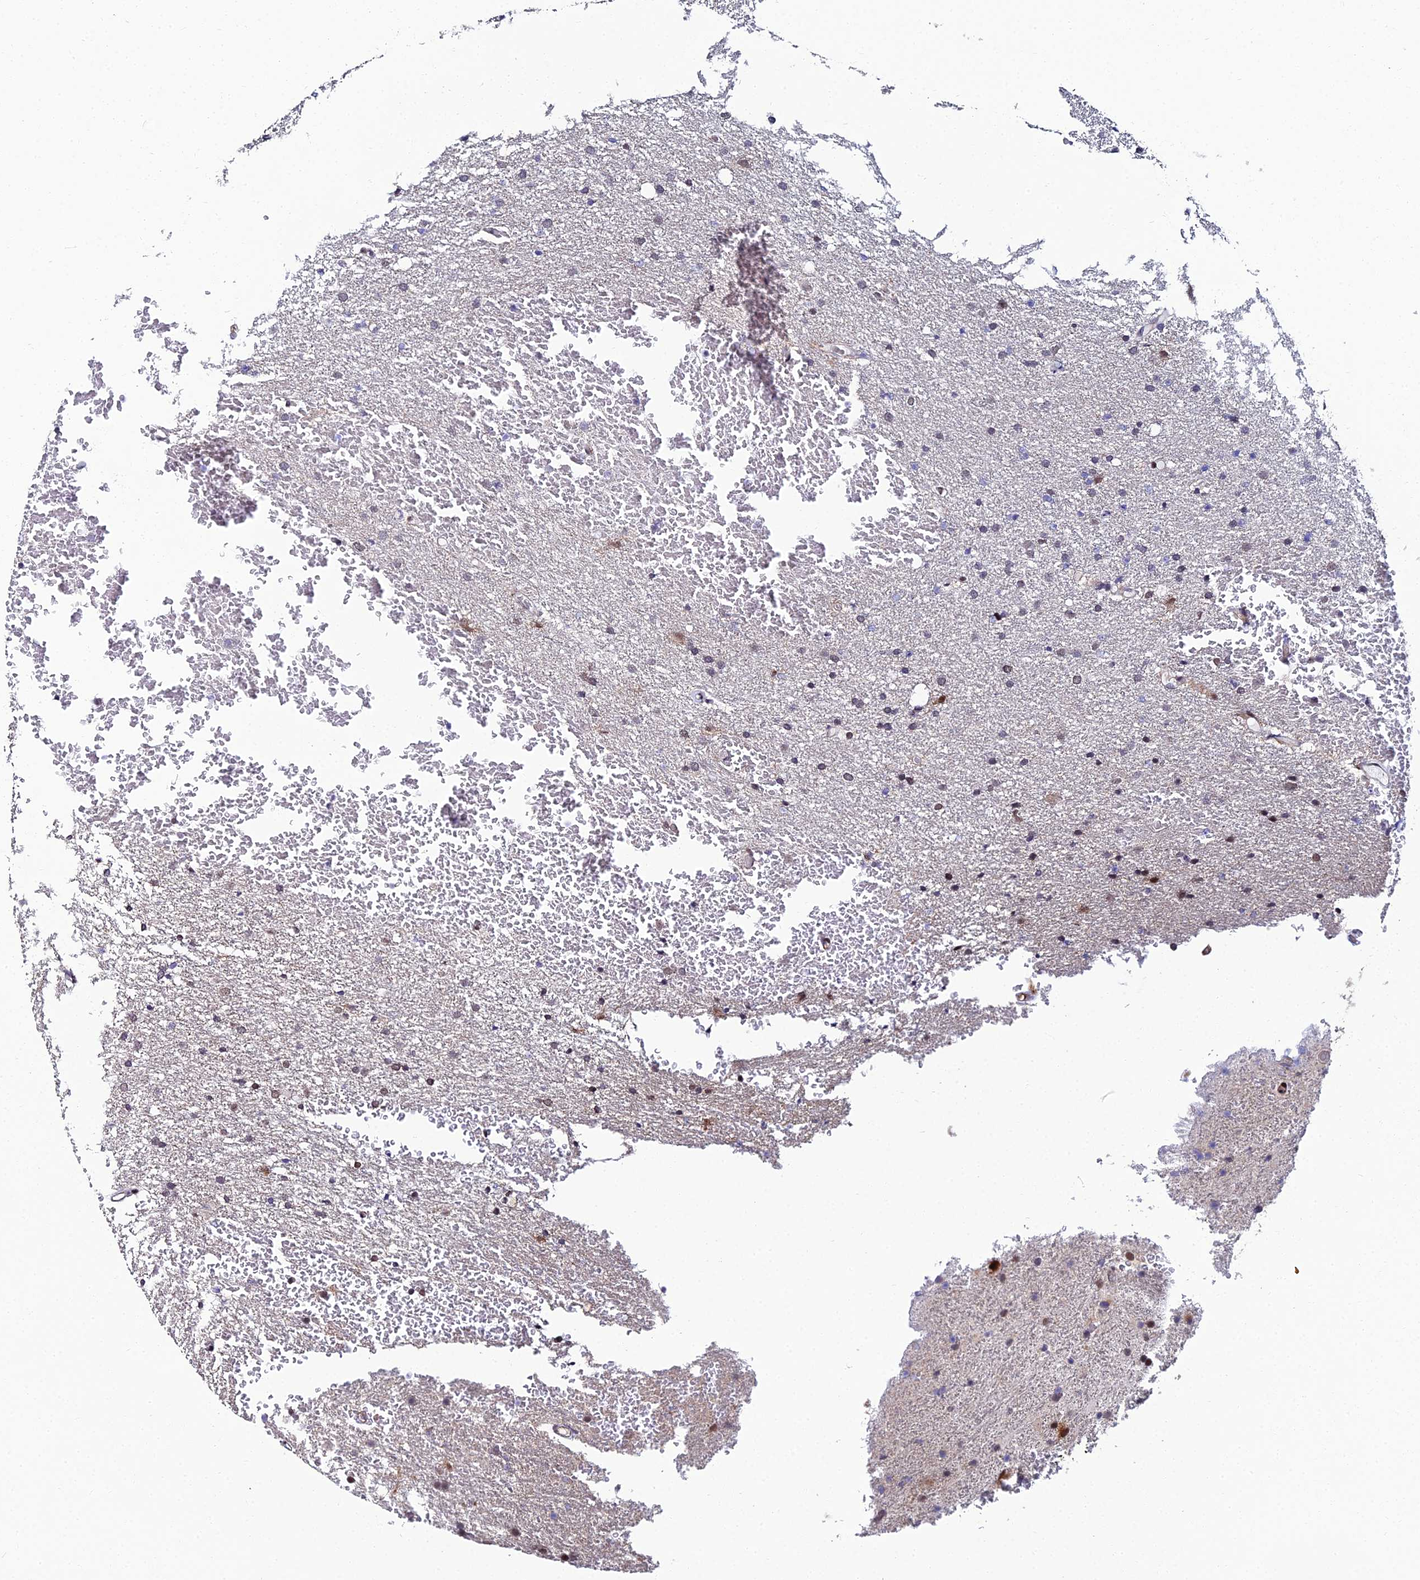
{"staining": {"intensity": "moderate", "quantity": "<25%", "location": "nuclear"}, "tissue": "glioma", "cell_type": "Tumor cells", "image_type": "cancer", "snomed": [{"axis": "morphology", "description": "Glioma, malignant, High grade"}, {"axis": "topography", "description": "Cerebral cortex"}], "caption": "Immunohistochemistry image of human malignant high-grade glioma stained for a protein (brown), which shows low levels of moderate nuclear expression in about <25% of tumor cells.", "gene": "ZNF668", "patient": {"sex": "female", "age": 36}}